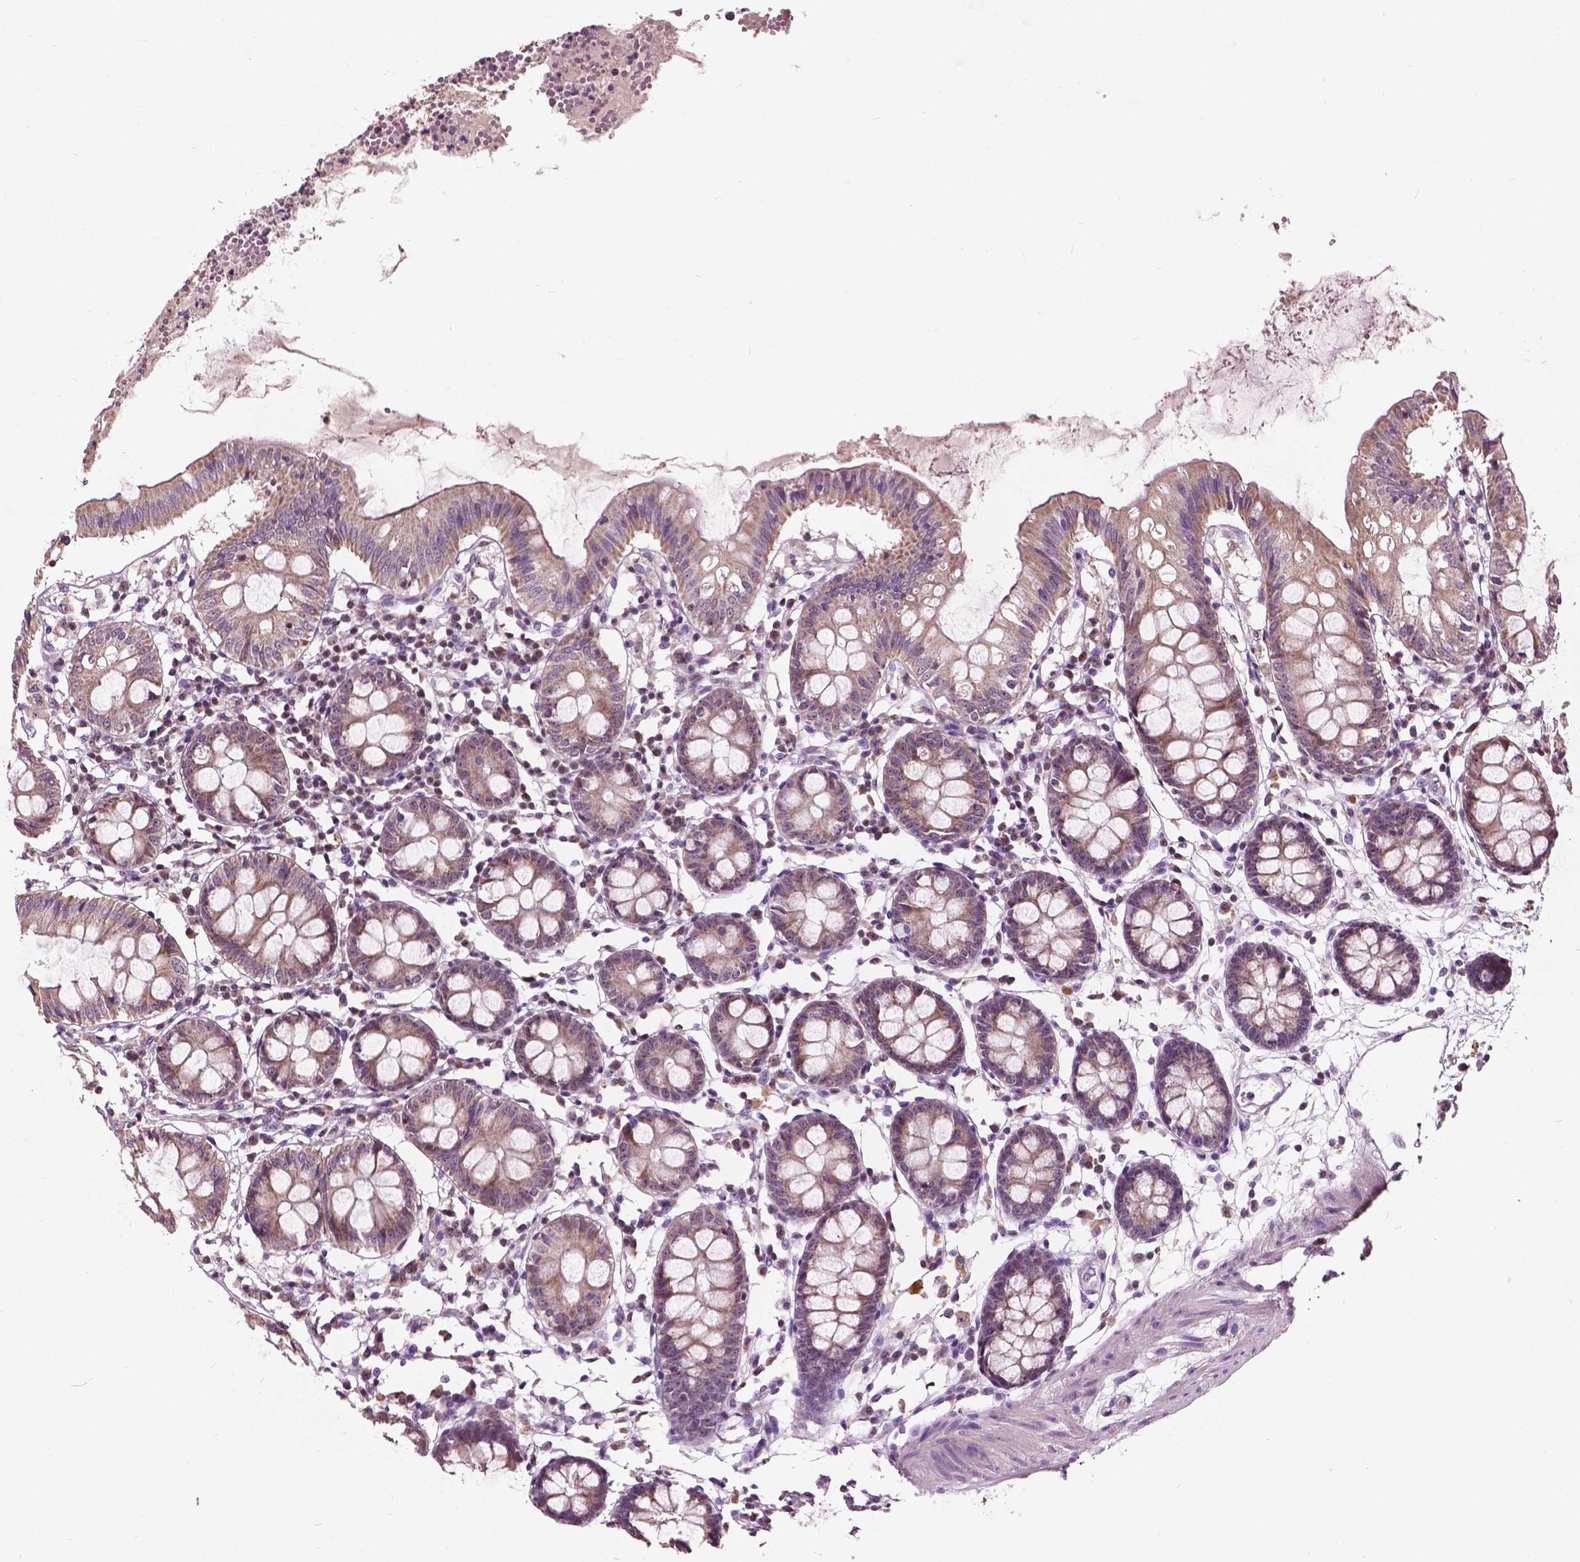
{"staining": {"intensity": "negative", "quantity": "none", "location": "none"}, "tissue": "colon", "cell_type": "Endothelial cells", "image_type": "normal", "snomed": [{"axis": "morphology", "description": "Normal tissue, NOS"}, {"axis": "topography", "description": "Colon"}], "caption": "This is an immunohistochemistry micrograph of unremarkable colon. There is no expression in endothelial cells.", "gene": "ODF3L2", "patient": {"sex": "female", "age": 84}}